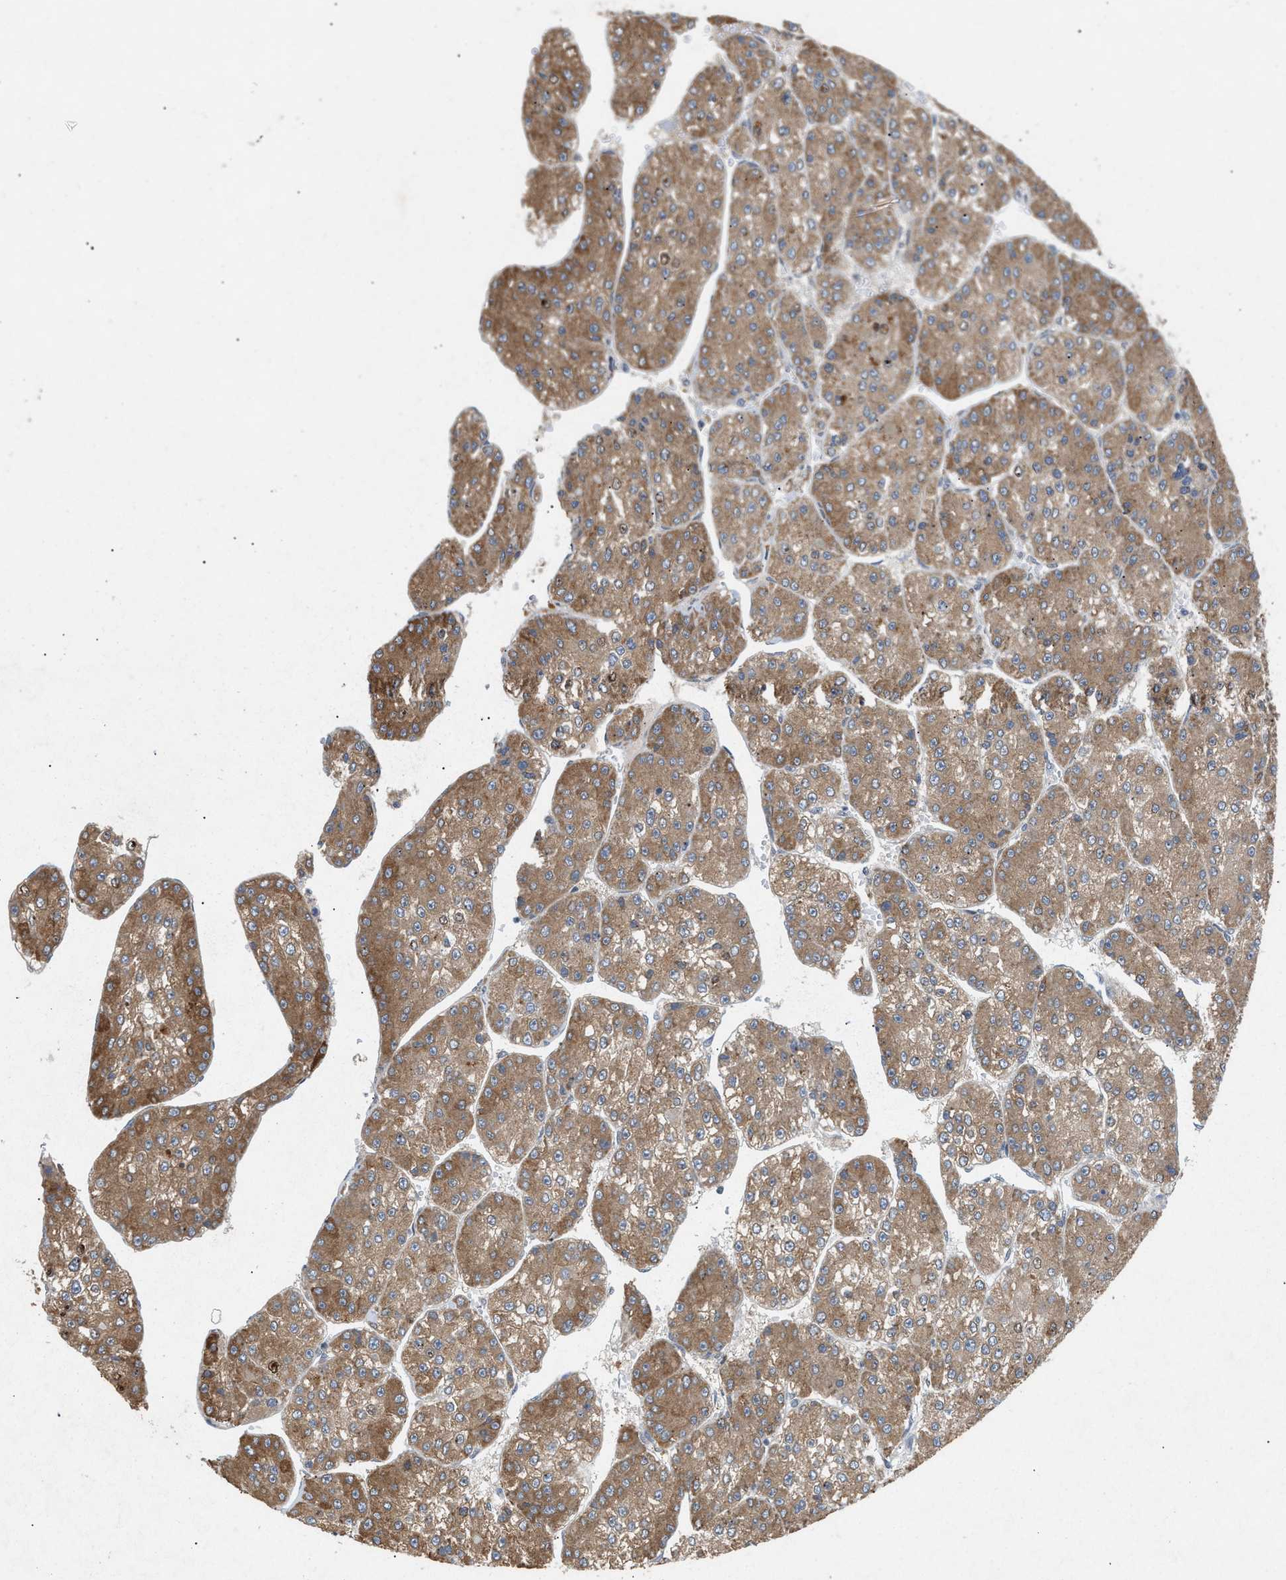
{"staining": {"intensity": "moderate", "quantity": ">75%", "location": "cytoplasmic/membranous"}, "tissue": "liver cancer", "cell_type": "Tumor cells", "image_type": "cancer", "snomed": [{"axis": "morphology", "description": "Carcinoma, Hepatocellular, NOS"}, {"axis": "topography", "description": "Liver"}], "caption": "Moderate cytoplasmic/membranous expression for a protein is present in about >75% of tumor cells of liver cancer (hepatocellular carcinoma) using immunohistochemistry (IHC).", "gene": "MFSD6", "patient": {"sex": "female", "age": 73}}